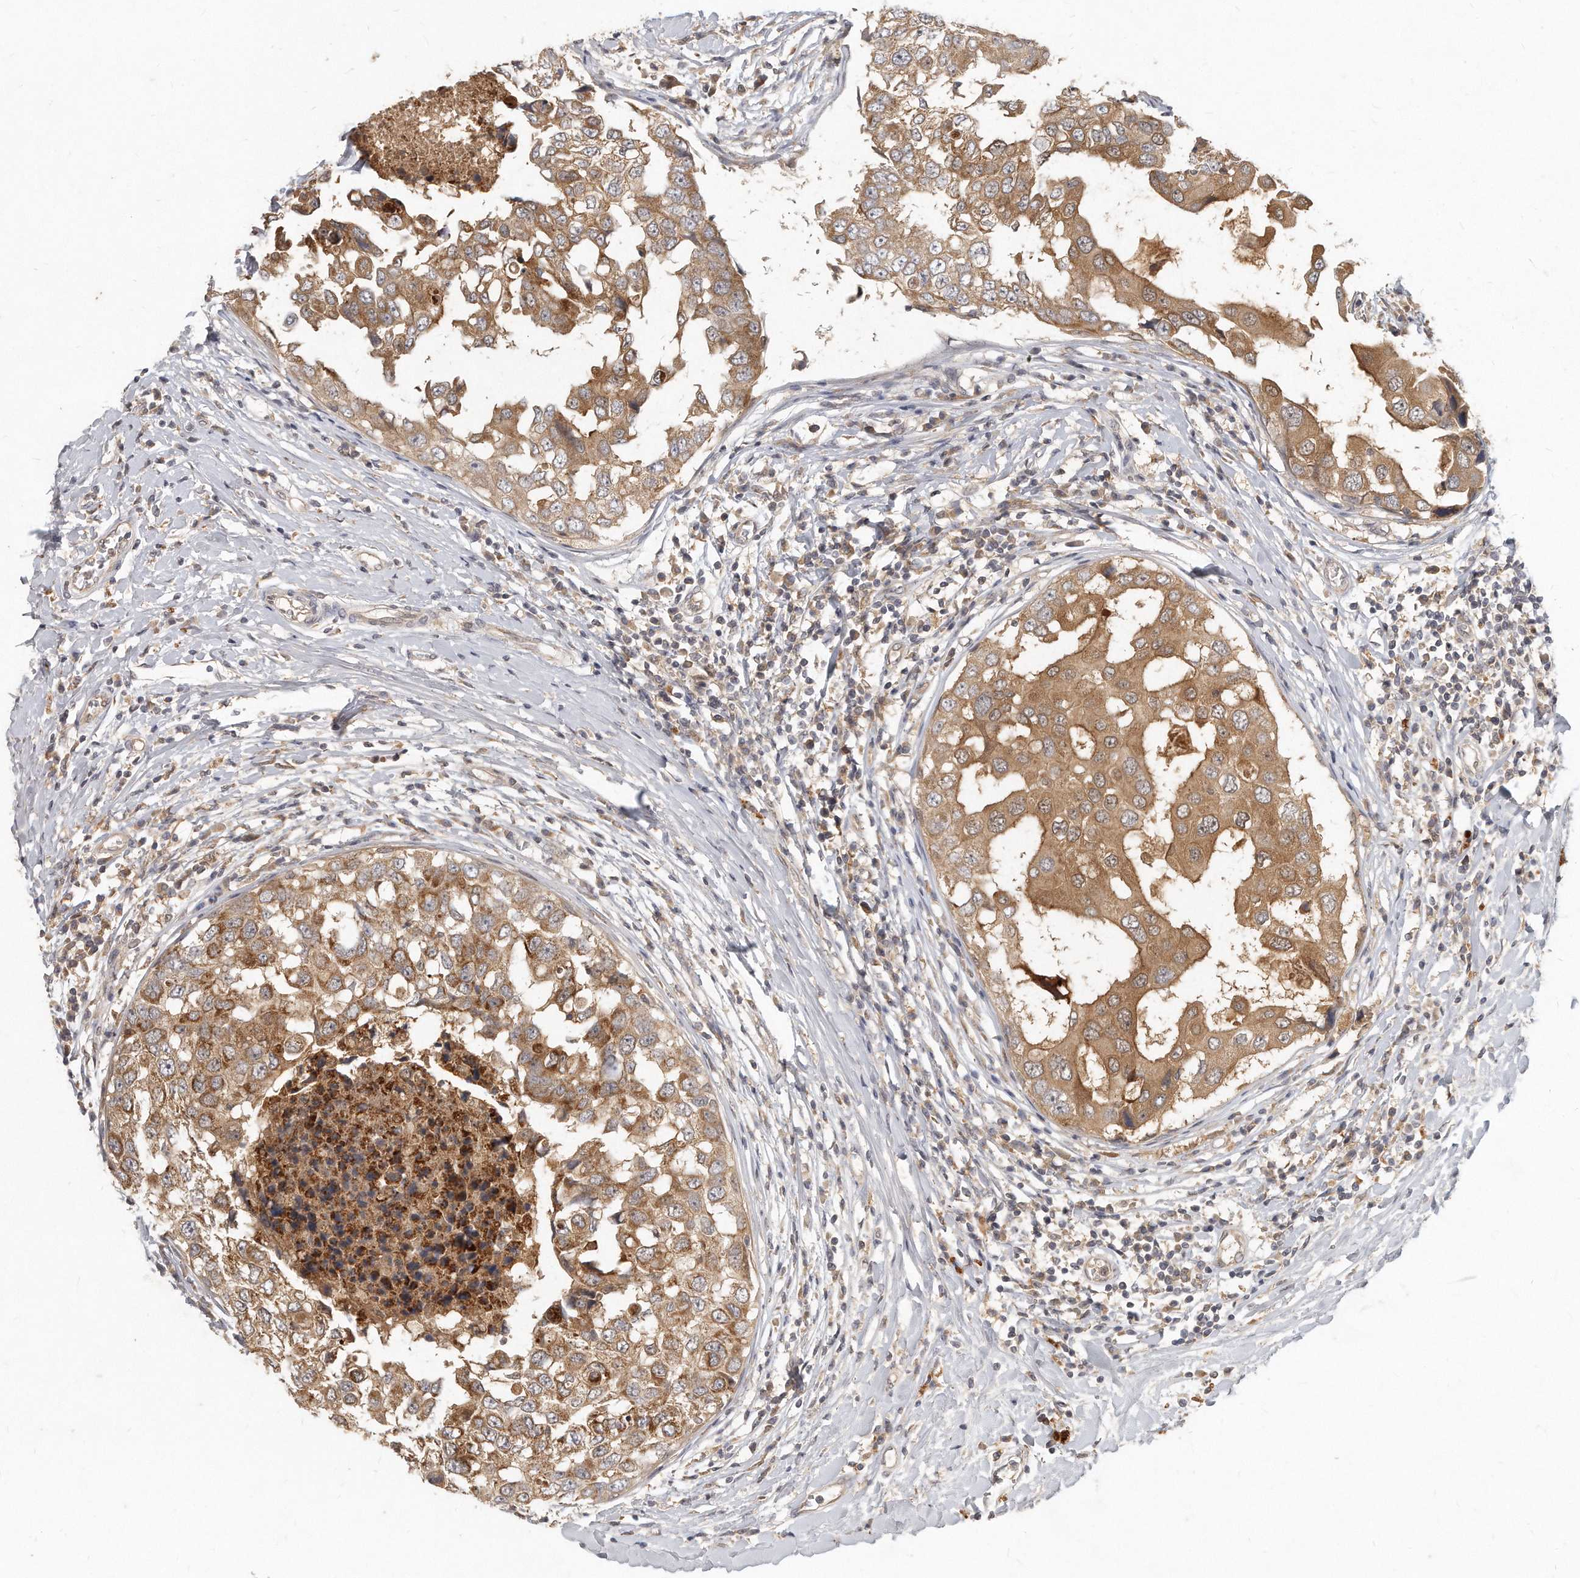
{"staining": {"intensity": "moderate", "quantity": ">75%", "location": "cytoplasmic/membranous"}, "tissue": "breast cancer", "cell_type": "Tumor cells", "image_type": "cancer", "snomed": [{"axis": "morphology", "description": "Duct carcinoma"}, {"axis": "topography", "description": "Breast"}], "caption": "Moderate cytoplasmic/membranous expression is appreciated in about >75% of tumor cells in breast cancer.", "gene": "LGALS8", "patient": {"sex": "female", "age": 27}}